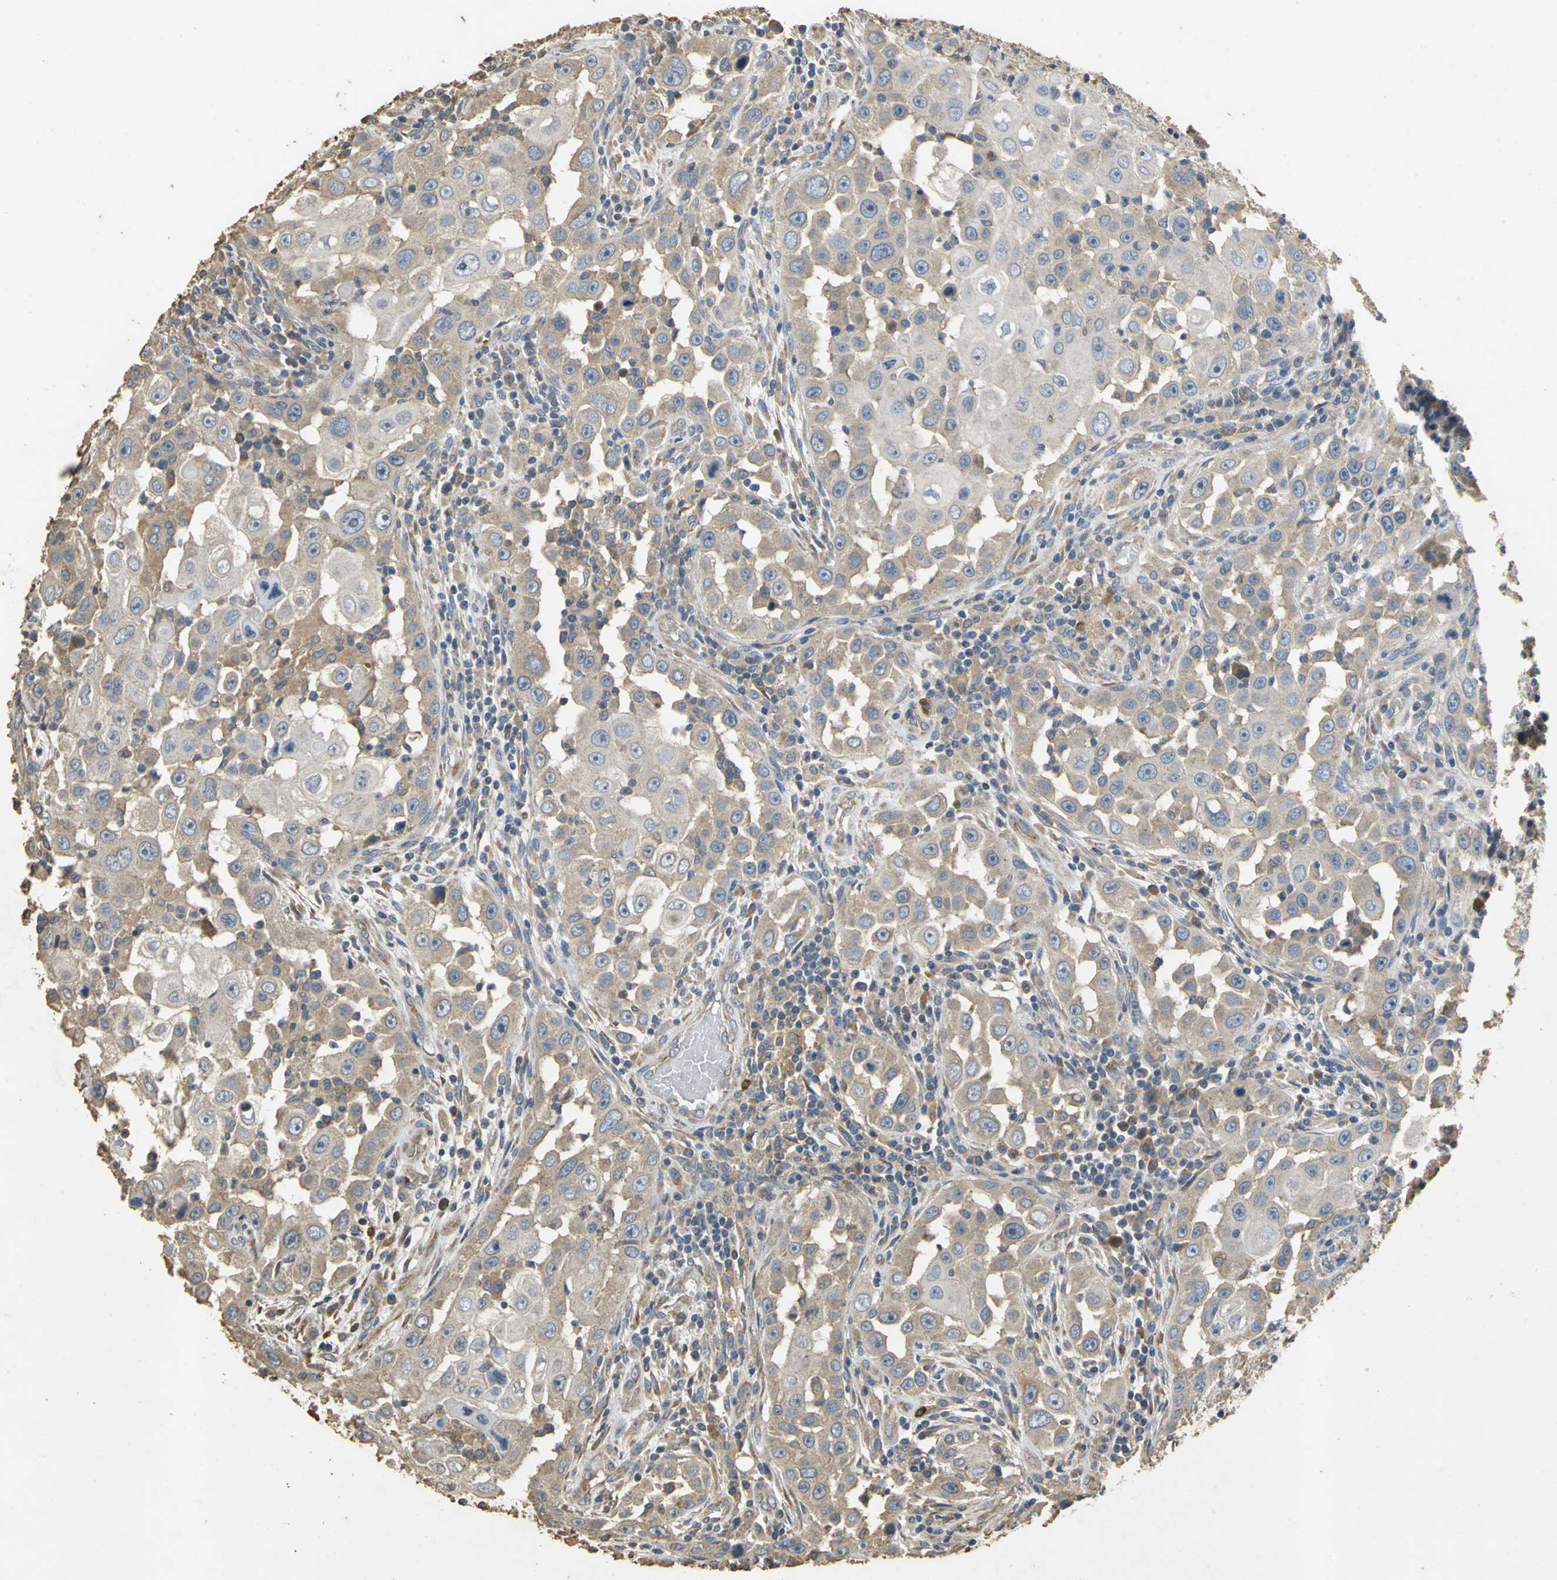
{"staining": {"intensity": "weak", "quantity": ">75%", "location": "cytoplasmic/membranous"}, "tissue": "head and neck cancer", "cell_type": "Tumor cells", "image_type": "cancer", "snomed": [{"axis": "morphology", "description": "Carcinoma, NOS"}, {"axis": "topography", "description": "Head-Neck"}], "caption": "Carcinoma (head and neck) stained with a protein marker shows weak staining in tumor cells.", "gene": "ACSL4", "patient": {"sex": "male", "age": 87}}